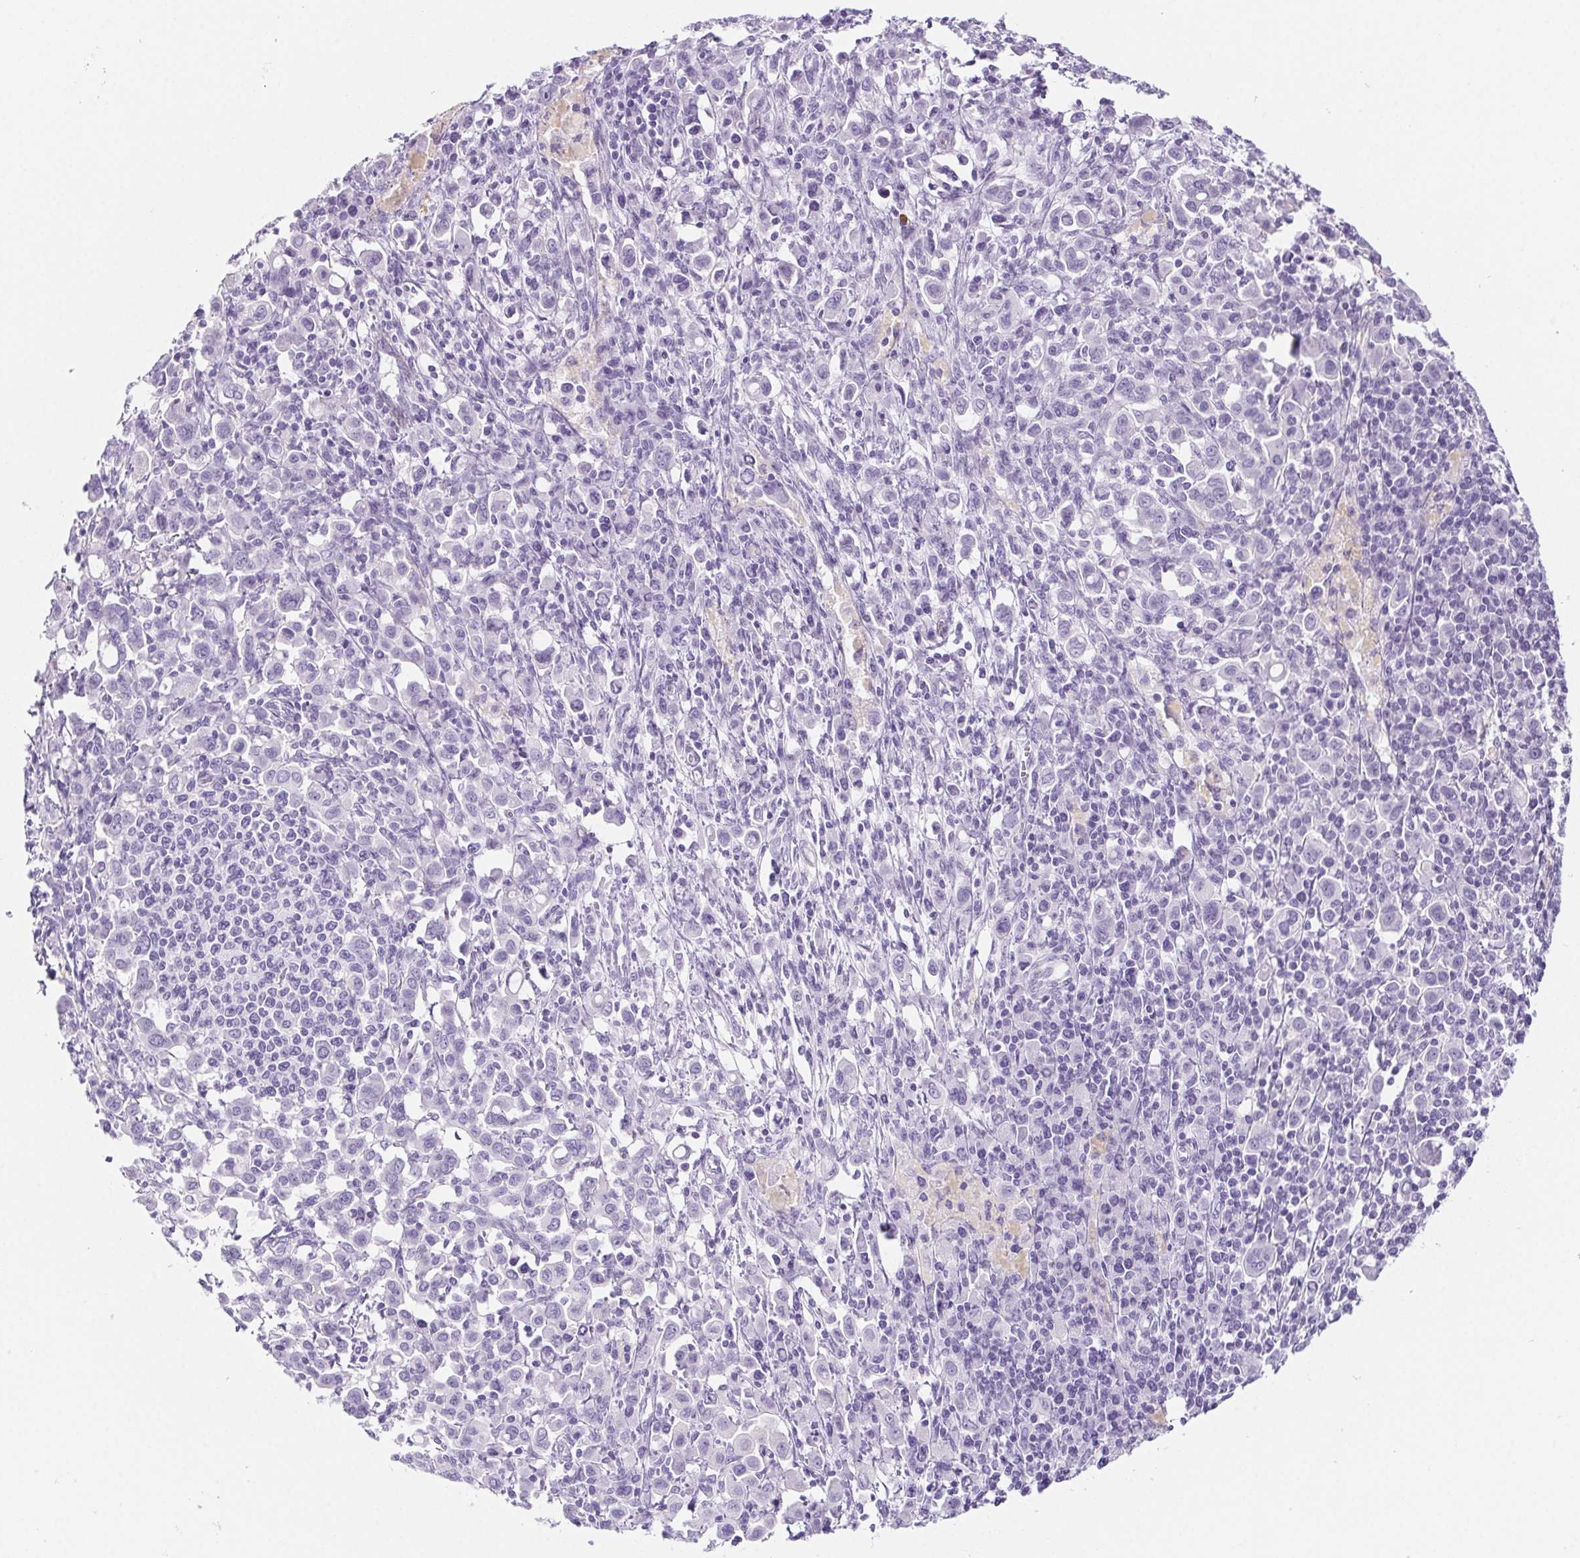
{"staining": {"intensity": "negative", "quantity": "none", "location": "none"}, "tissue": "stomach cancer", "cell_type": "Tumor cells", "image_type": "cancer", "snomed": [{"axis": "morphology", "description": "Adenocarcinoma, NOS"}, {"axis": "topography", "description": "Stomach, upper"}], "caption": "Immunohistochemical staining of human stomach adenocarcinoma demonstrates no significant positivity in tumor cells.", "gene": "CYP21A2", "patient": {"sex": "male", "age": 75}}